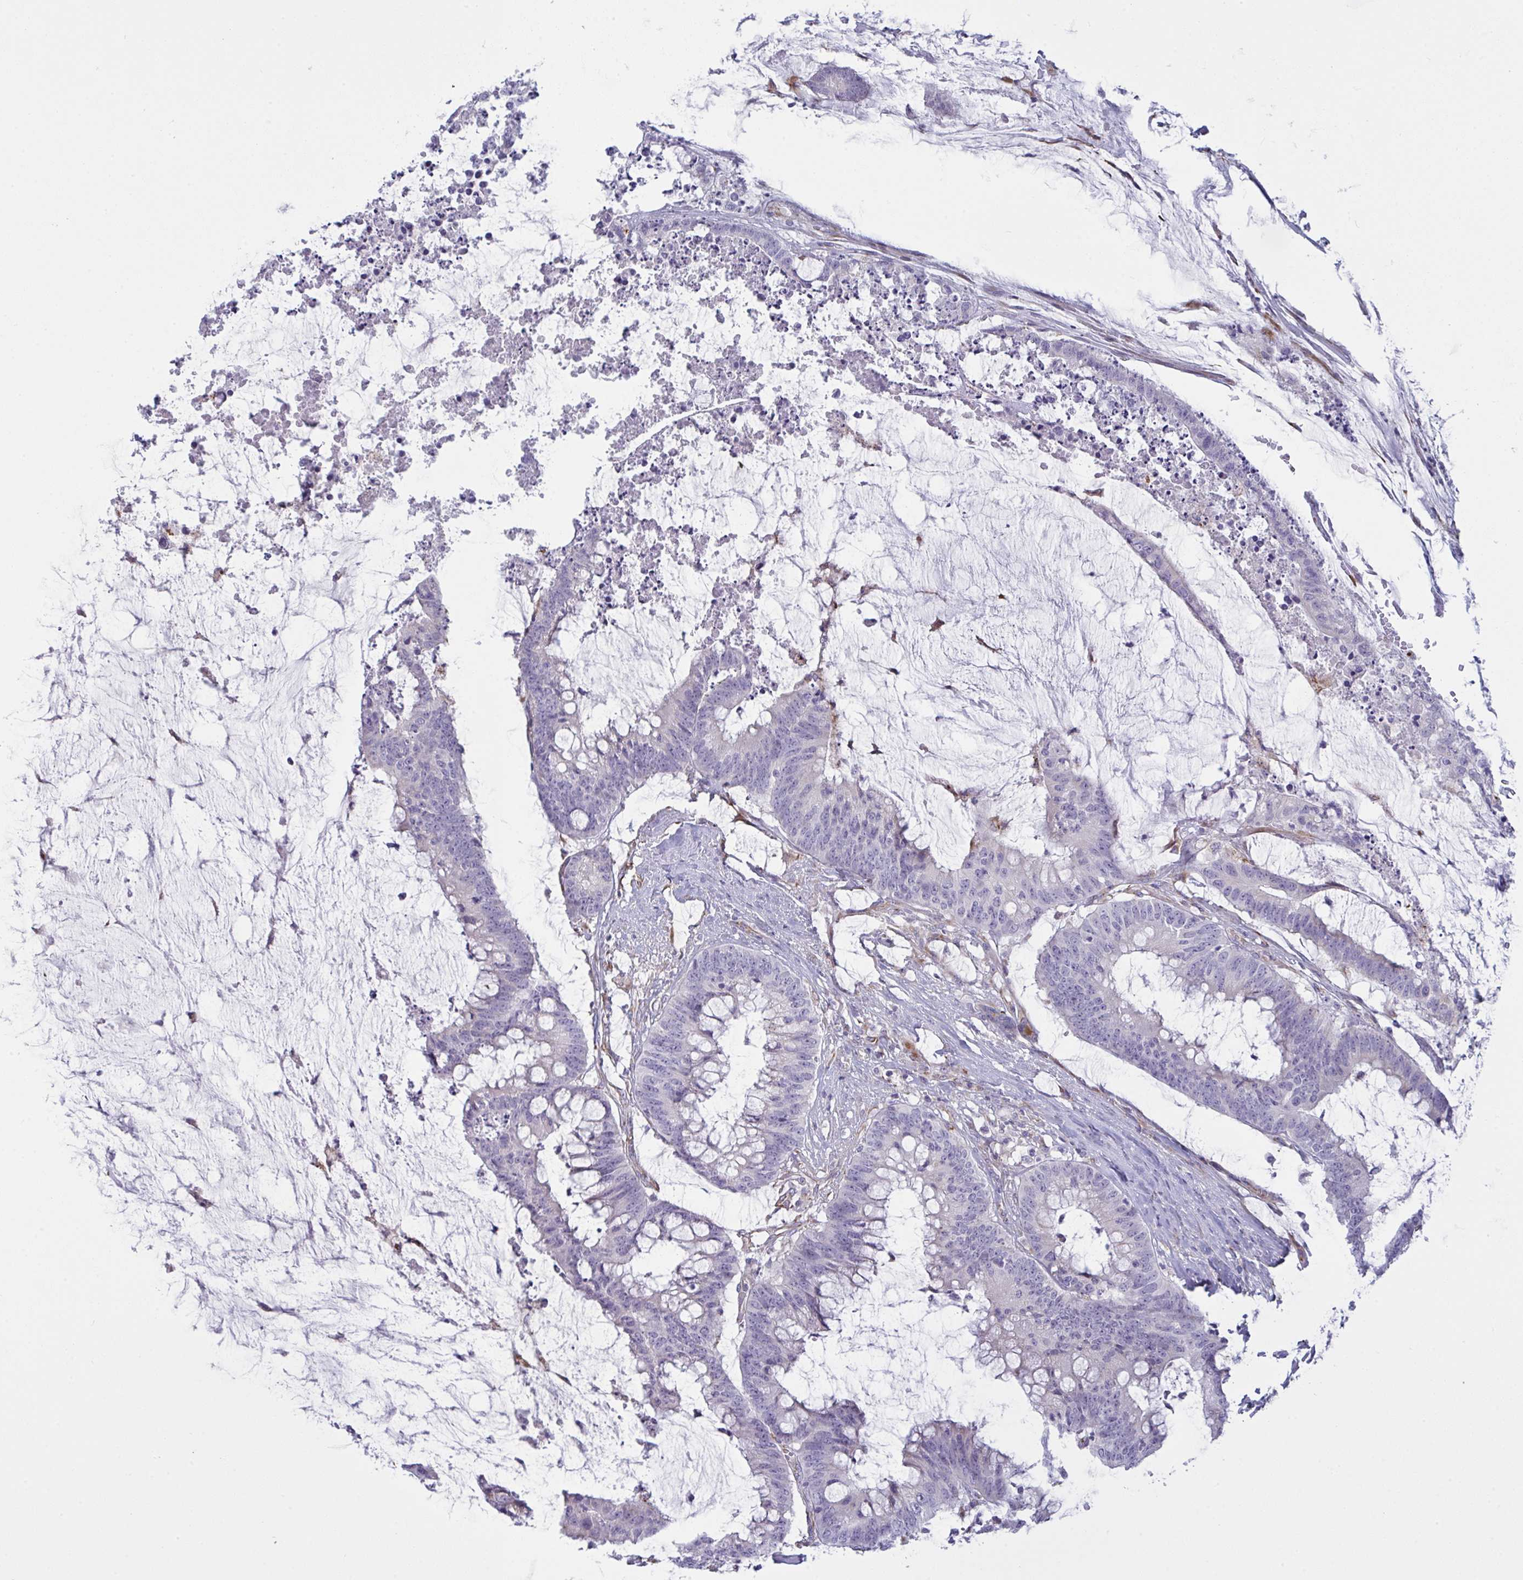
{"staining": {"intensity": "negative", "quantity": "none", "location": "none"}, "tissue": "colorectal cancer", "cell_type": "Tumor cells", "image_type": "cancer", "snomed": [{"axis": "morphology", "description": "Adenocarcinoma, NOS"}, {"axis": "topography", "description": "Colon"}], "caption": "The micrograph reveals no staining of tumor cells in adenocarcinoma (colorectal).", "gene": "DCBLD1", "patient": {"sex": "male", "age": 62}}